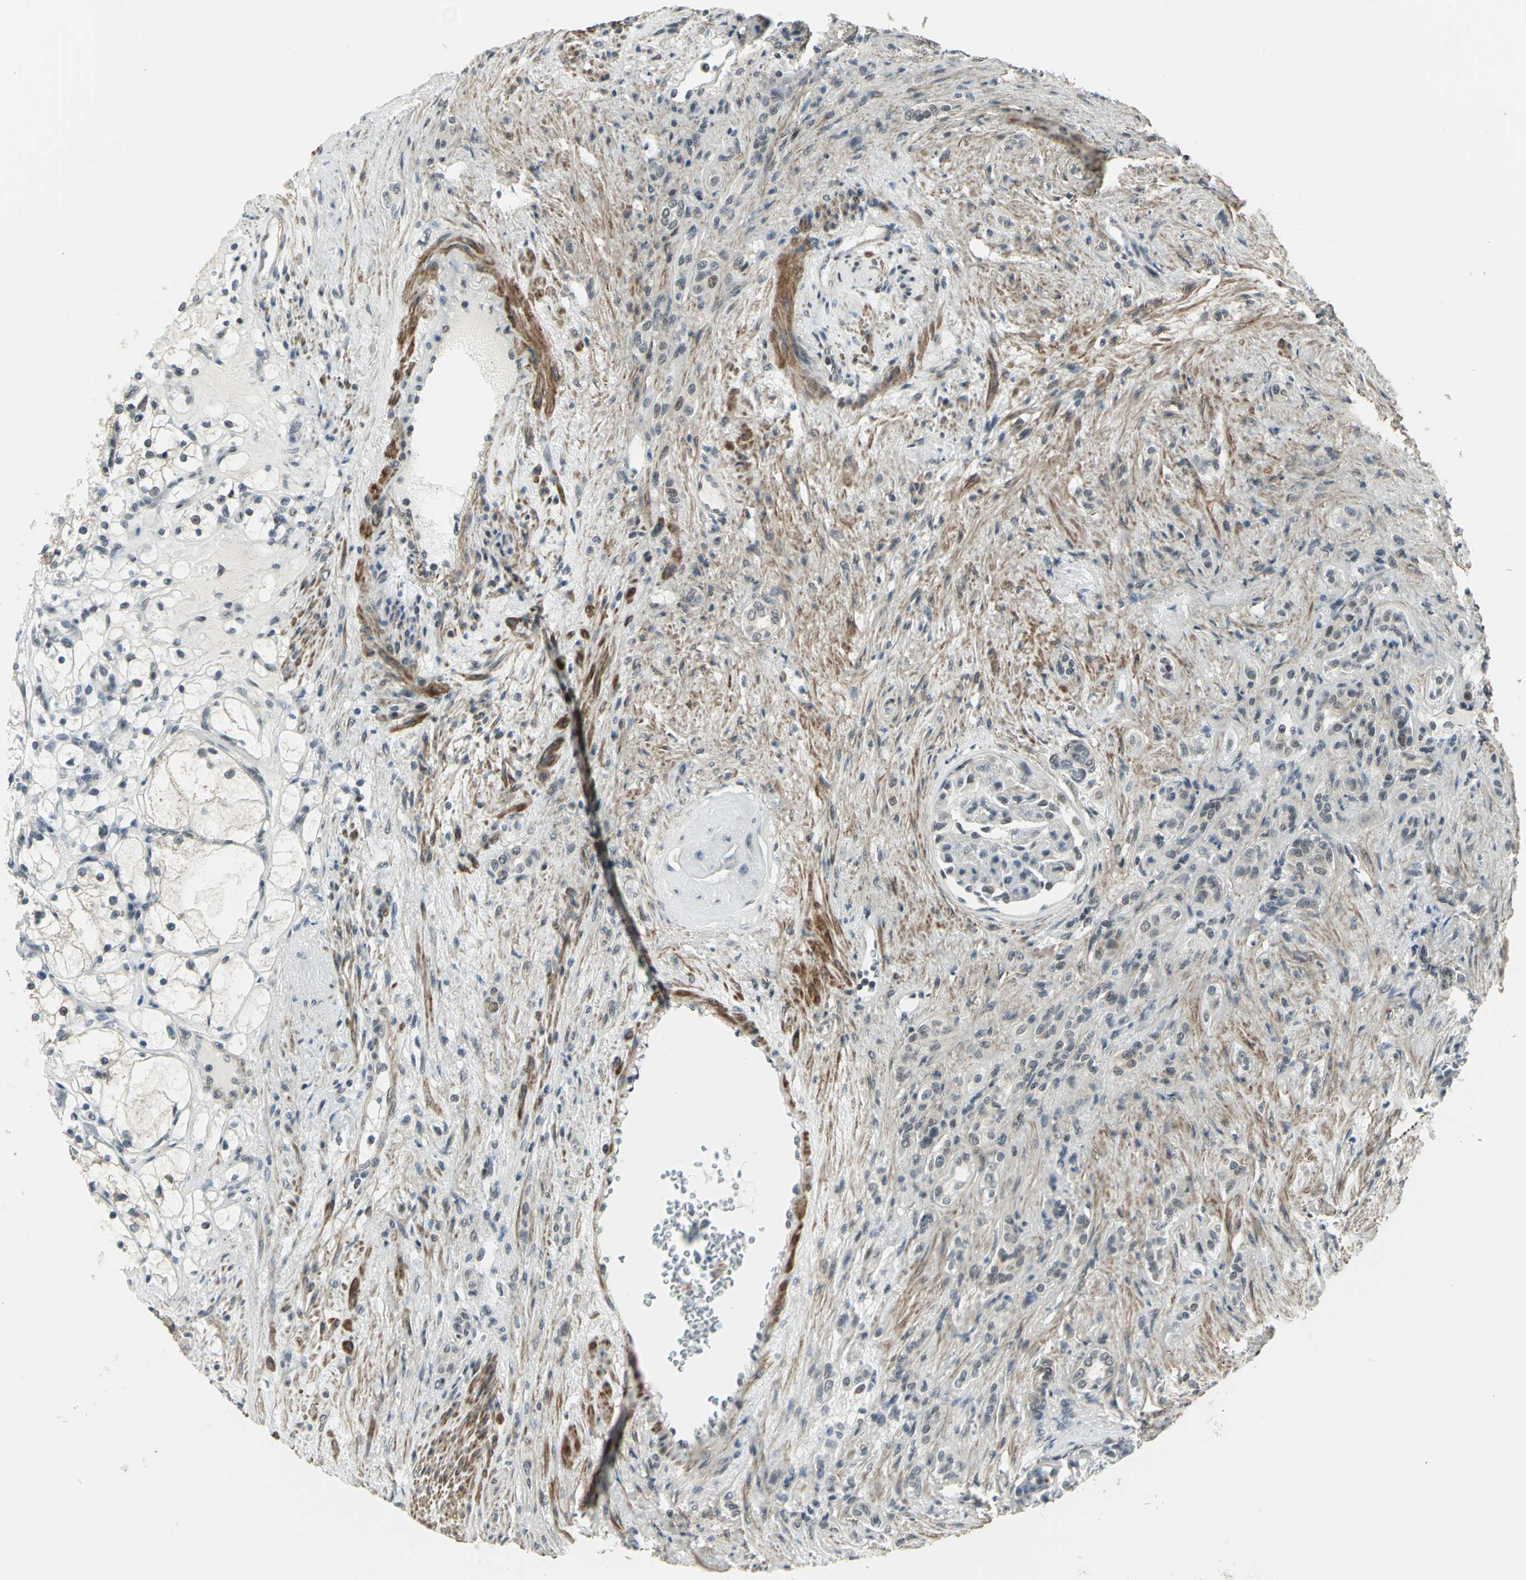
{"staining": {"intensity": "negative", "quantity": "none", "location": "none"}, "tissue": "renal cancer", "cell_type": "Tumor cells", "image_type": "cancer", "snomed": [{"axis": "morphology", "description": "Adenocarcinoma, NOS"}, {"axis": "topography", "description": "Kidney"}], "caption": "An image of adenocarcinoma (renal) stained for a protein reveals no brown staining in tumor cells.", "gene": "MTA1", "patient": {"sex": "female", "age": 83}}